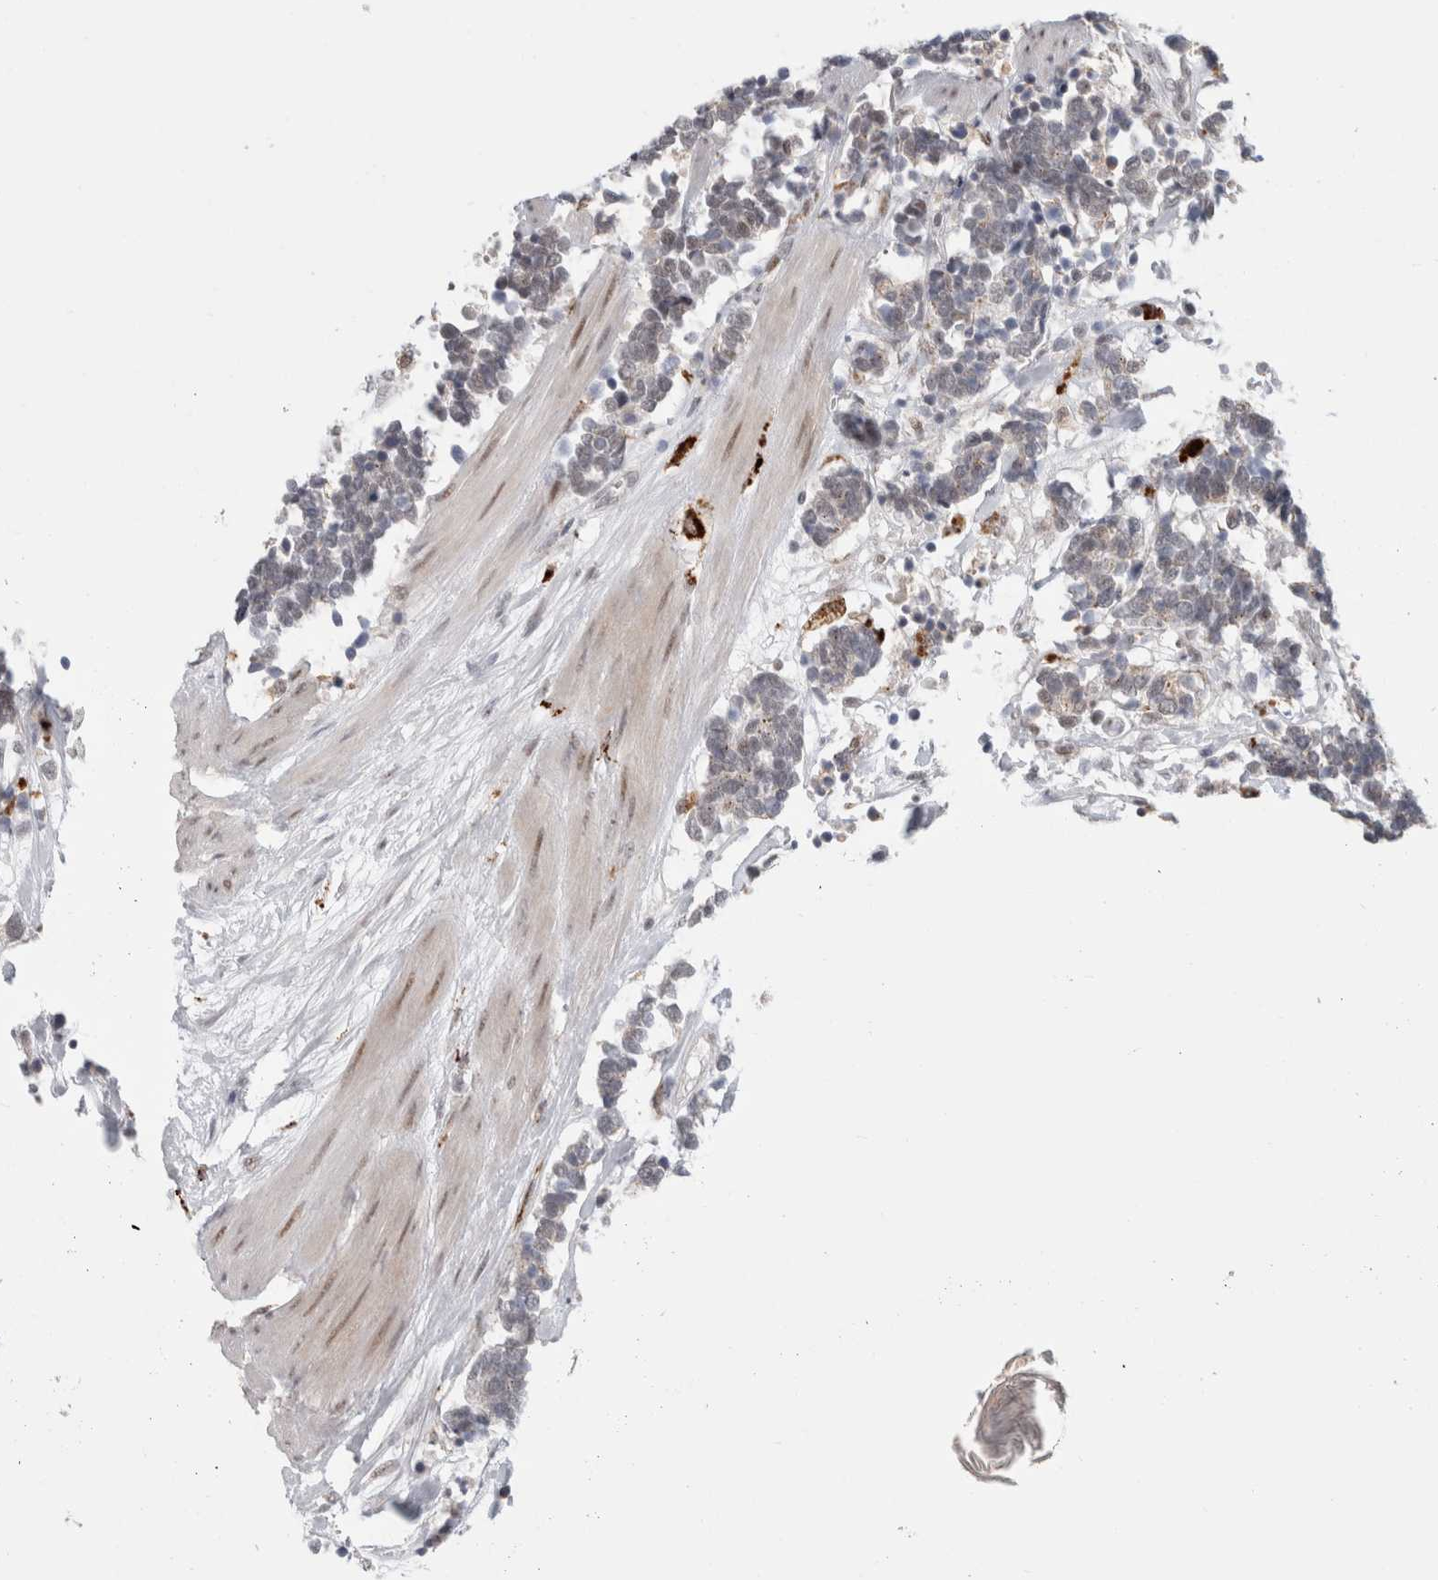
{"staining": {"intensity": "negative", "quantity": "none", "location": "none"}, "tissue": "carcinoid", "cell_type": "Tumor cells", "image_type": "cancer", "snomed": [{"axis": "morphology", "description": "Carcinoma, NOS"}, {"axis": "morphology", "description": "Carcinoid, malignant, NOS"}, {"axis": "topography", "description": "Urinary bladder"}], "caption": "Tumor cells show no significant protein expression in carcinoma.", "gene": "SENP6", "patient": {"sex": "male", "age": 57}}